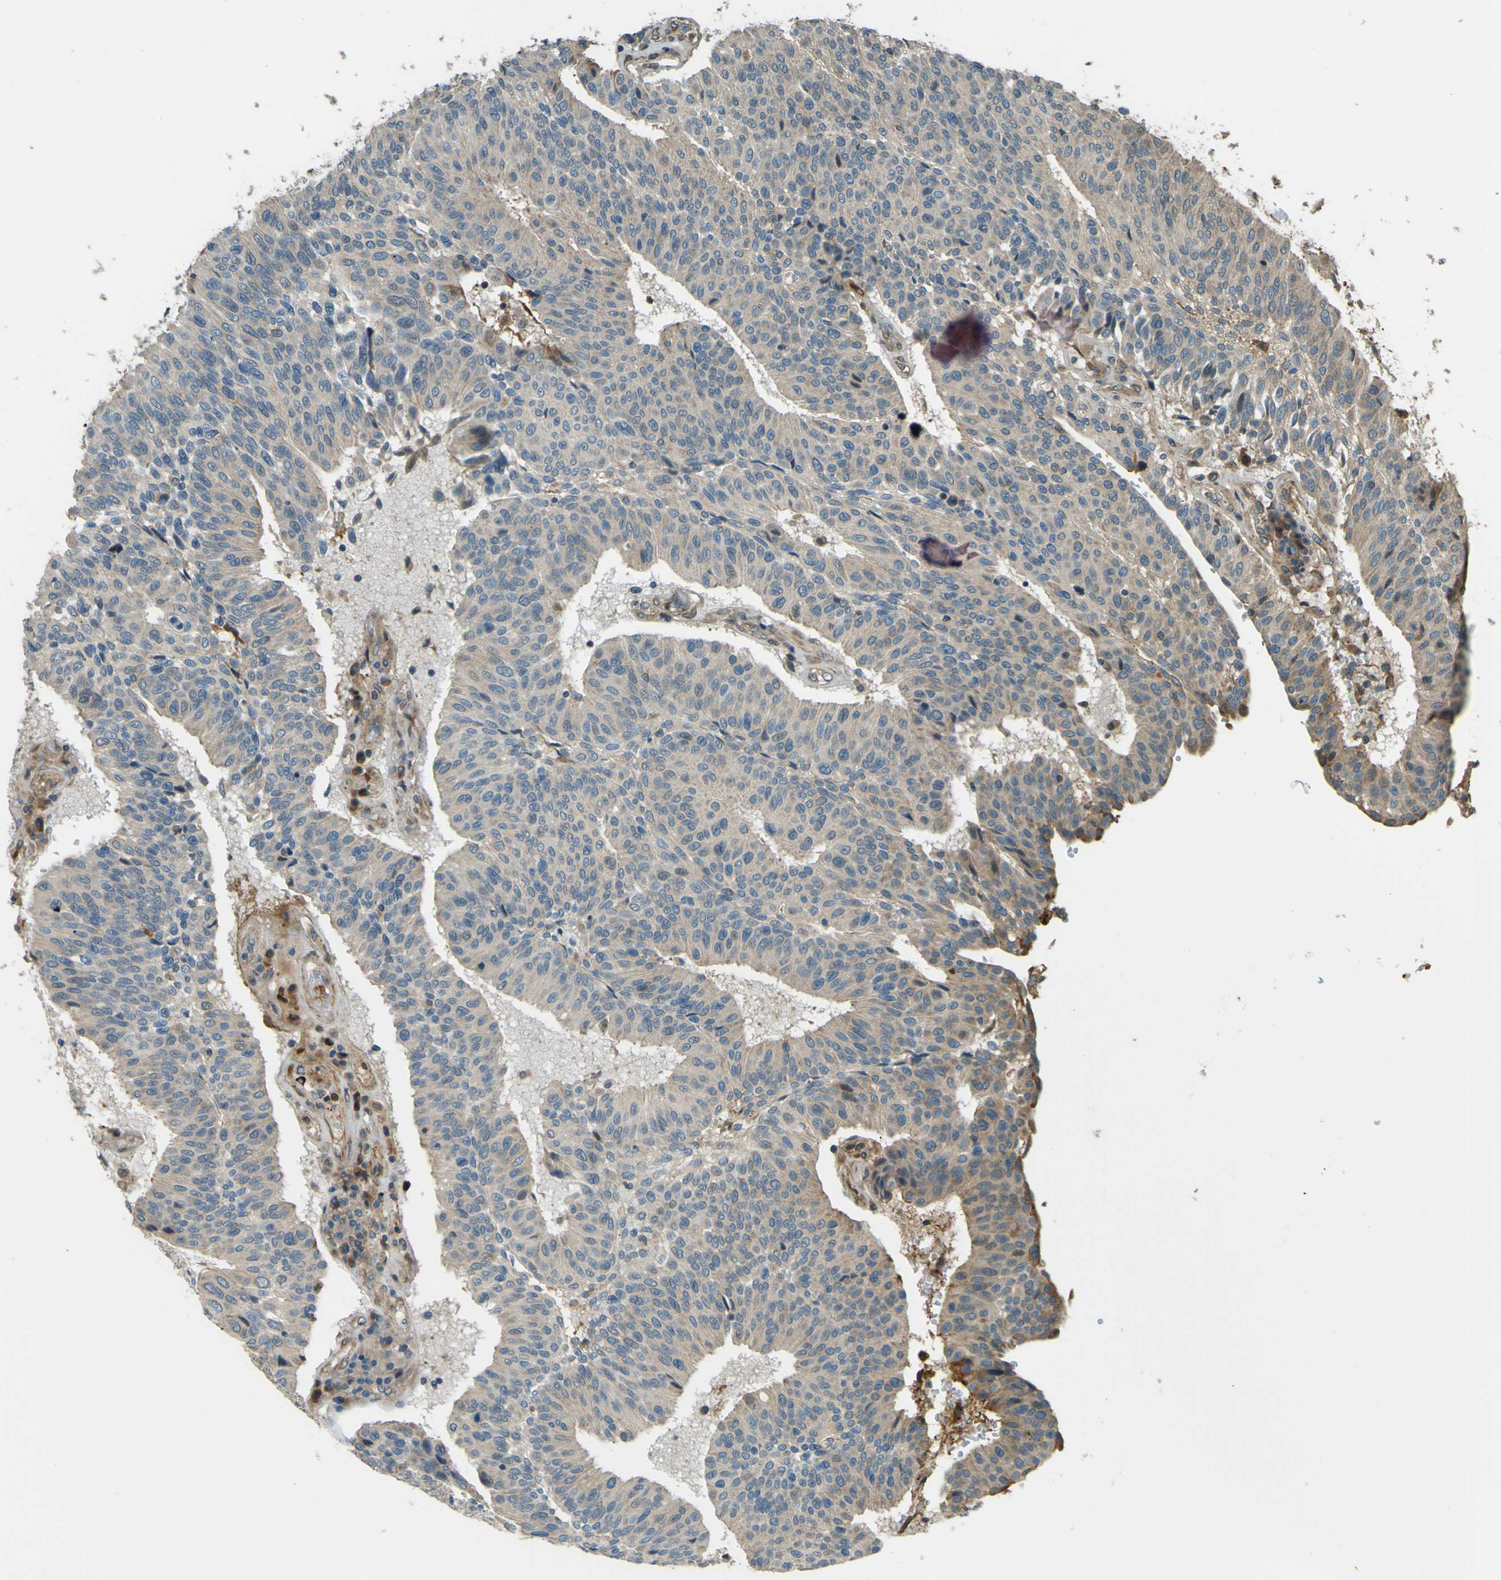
{"staining": {"intensity": "weak", "quantity": "<25%", "location": "cytoplasmic/membranous"}, "tissue": "urothelial cancer", "cell_type": "Tumor cells", "image_type": "cancer", "snomed": [{"axis": "morphology", "description": "Urothelial carcinoma, High grade"}, {"axis": "topography", "description": "Urinary bladder"}], "caption": "DAB (3,3'-diaminobenzidine) immunohistochemical staining of human urothelial cancer demonstrates no significant expression in tumor cells.", "gene": "LPCAT1", "patient": {"sex": "male", "age": 66}}